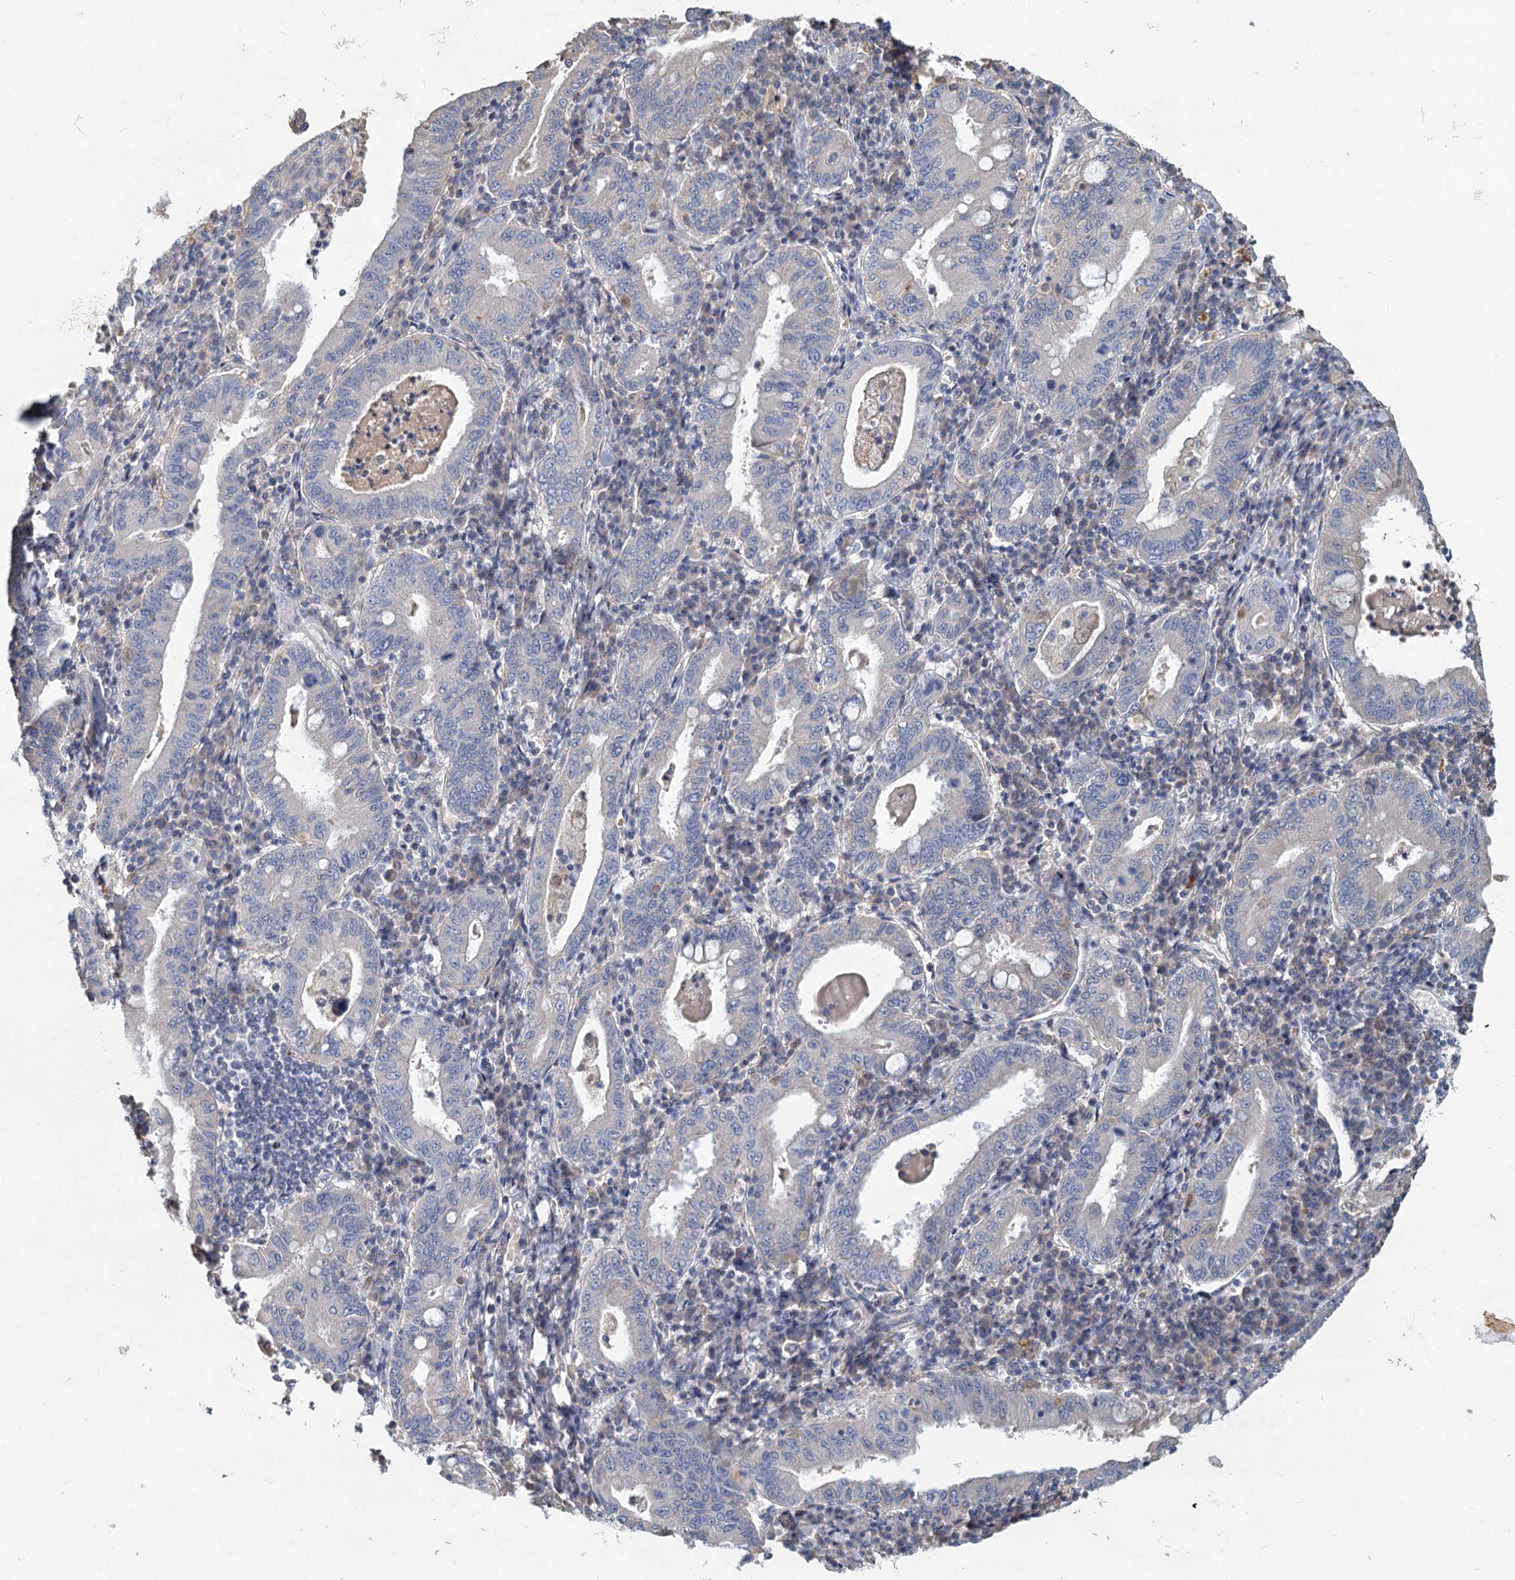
{"staining": {"intensity": "negative", "quantity": "none", "location": "none"}, "tissue": "stomach cancer", "cell_type": "Tumor cells", "image_type": "cancer", "snomed": [{"axis": "morphology", "description": "Normal tissue, NOS"}, {"axis": "morphology", "description": "Adenocarcinoma, NOS"}, {"axis": "topography", "description": "Esophagus"}, {"axis": "topography", "description": "Stomach, upper"}, {"axis": "topography", "description": "Peripheral nerve tissue"}], "caption": "High power microscopy histopathology image of an immunohistochemistry photomicrograph of stomach cancer, revealing no significant positivity in tumor cells.", "gene": "HES2", "patient": {"sex": "male", "age": 62}}